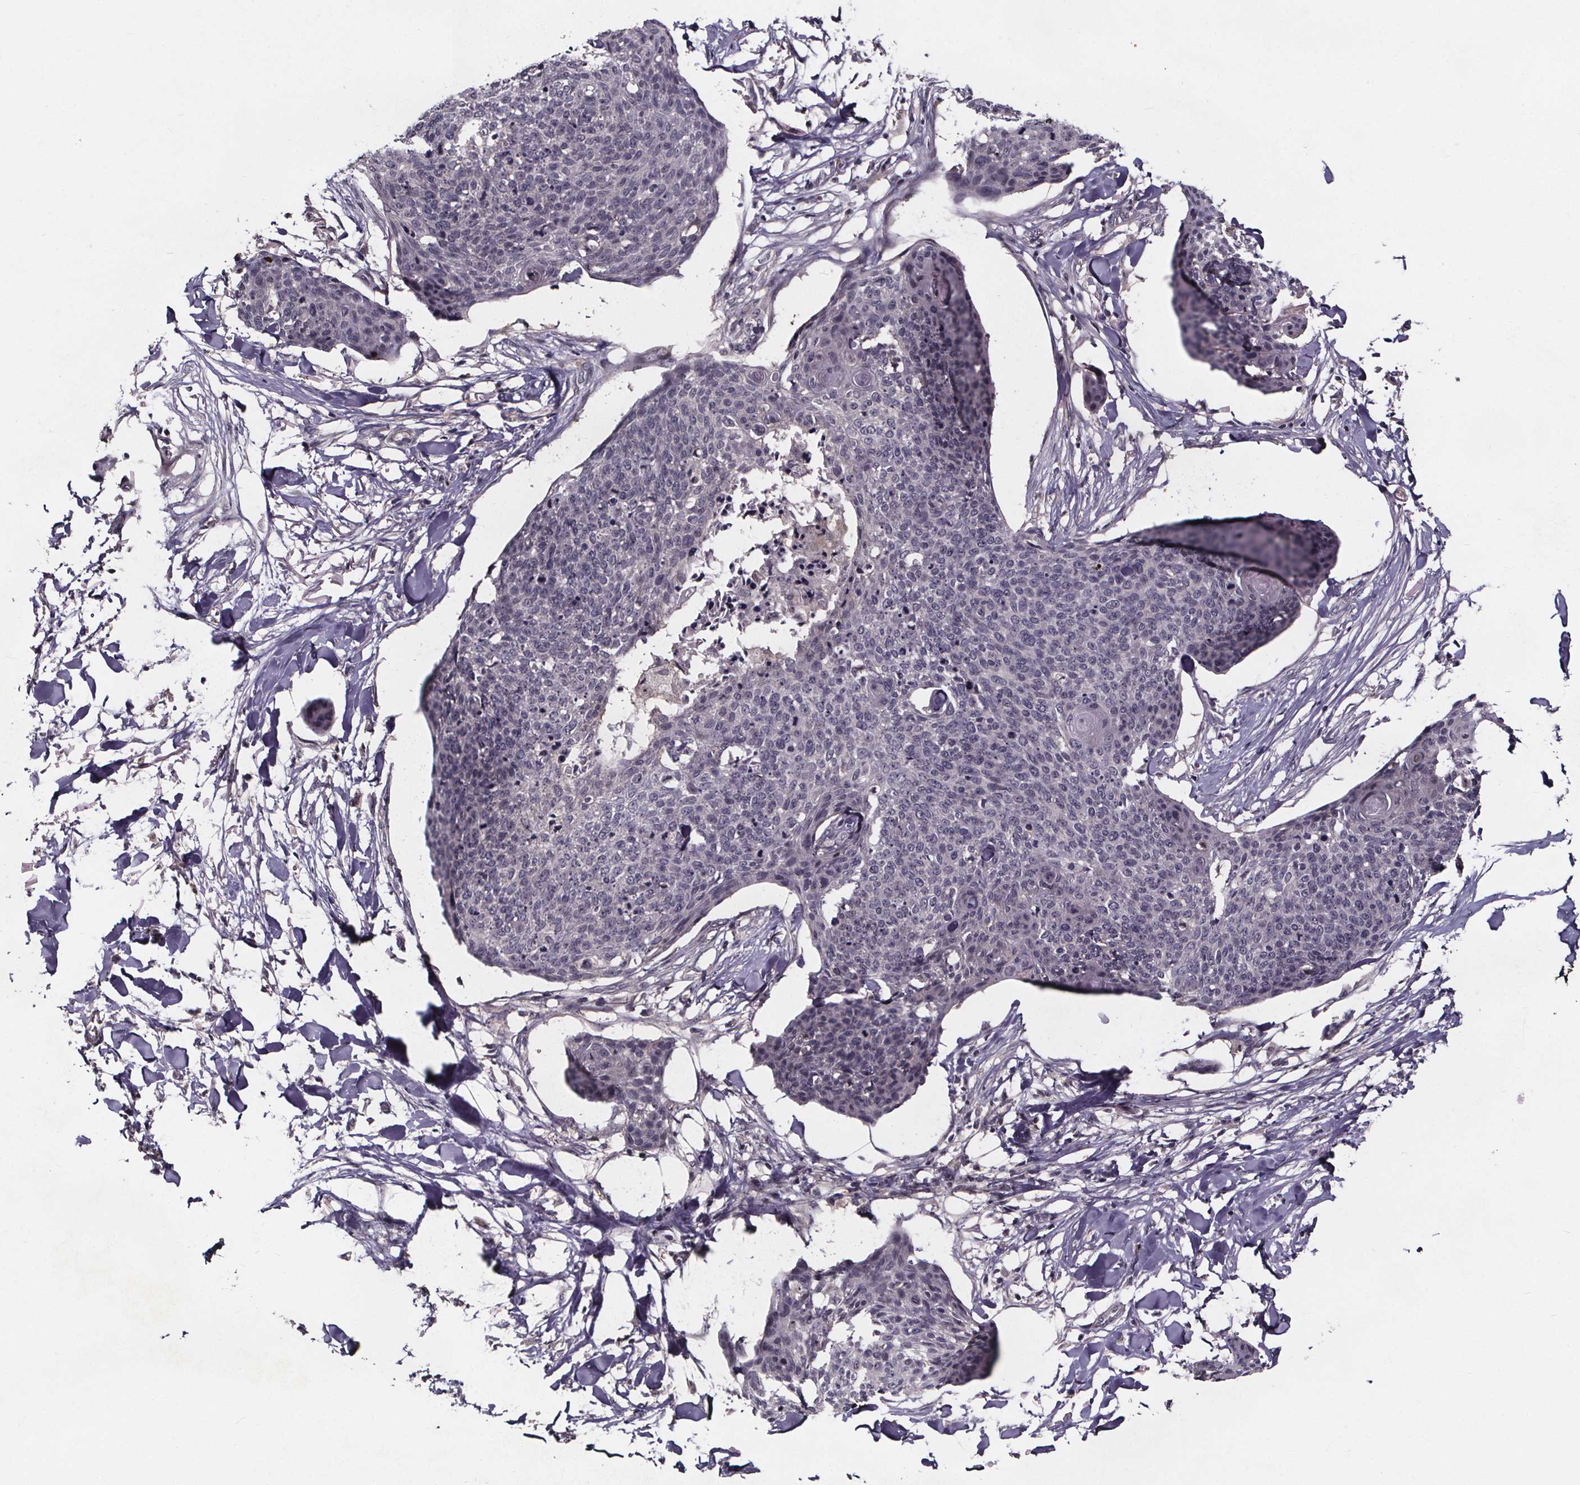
{"staining": {"intensity": "negative", "quantity": "none", "location": "none"}, "tissue": "skin cancer", "cell_type": "Tumor cells", "image_type": "cancer", "snomed": [{"axis": "morphology", "description": "Squamous cell carcinoma, NOS"}, {"axis": "topography", "description": "Skin"}, {"axis": "topography", "description": "Vulva"}], "caption": "There is no significant staining in tumor cells of squamous cell carcinoma (skin). Brightfield microscopy of IHC stained with DAB (brown) and hematoxylin (blue), captured at high magnification.", "gene": "SMIM1", "patient": {"sex": "female", "age": 75}}